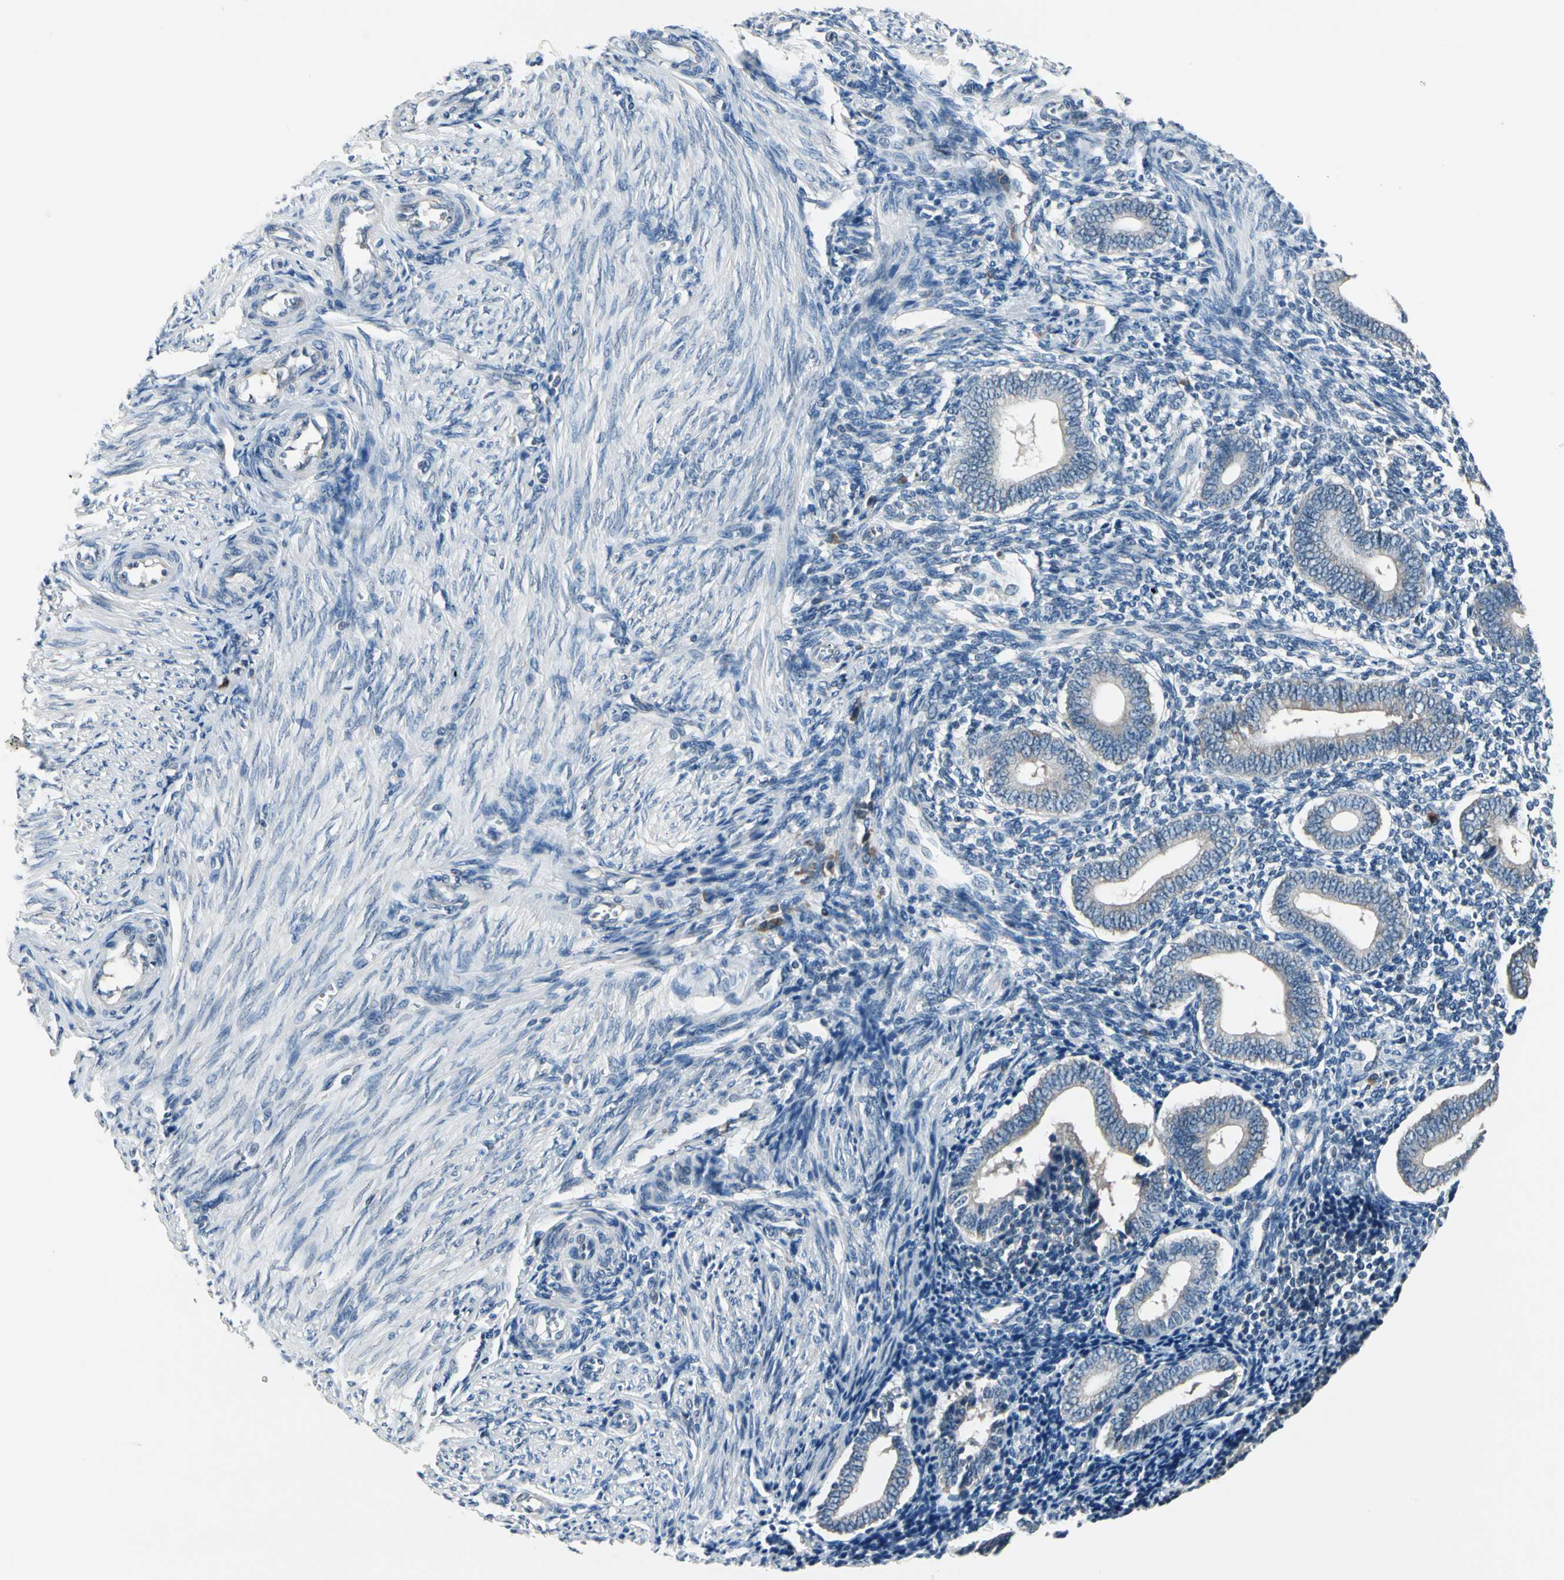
{"staining": {"intensity": "negative", "quantity": "none", "location": "none"}, "tissue": "endometrium", "cell_type": "Cells in endometrial stroma", "image_type": "normal", "snomed": [{"axis": "morphology", "description": "Normal tissue, NOS"}, {"axis": "topography", "description": "Uterus"}, {"axis": "topography", "description": "Endometrium"}], "caption": "A high-resolution photomicrograph shows immunohistochemistry staining of normal endometrium, which exhibits no significant staining in cells in endometrial stroma.", "gene": "SELENOK", "patient": {"sex": "female", "age": 33}}